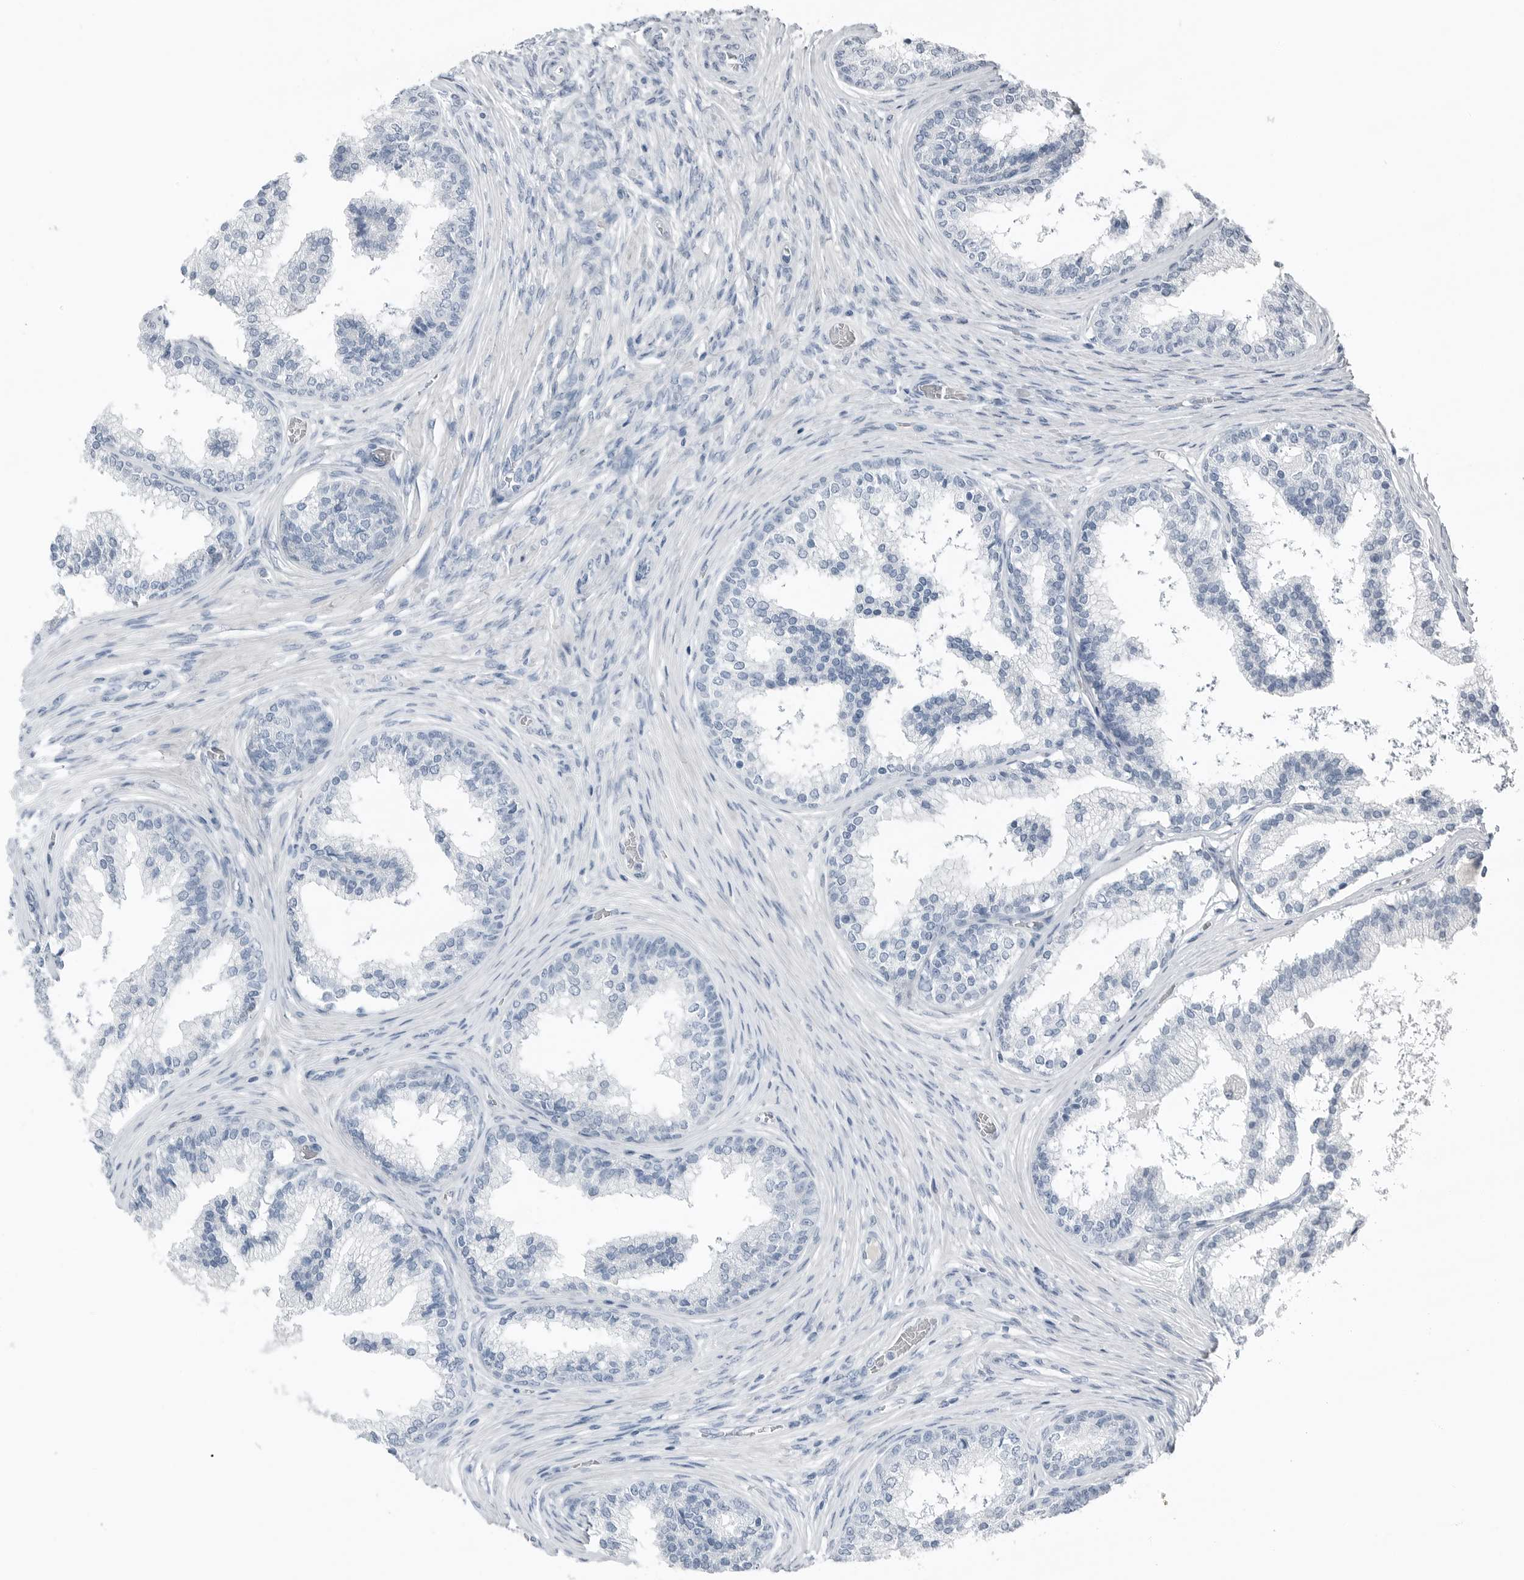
{"staining": {"intensity": "negative", "quantity": "none", "location": "none"}, "tissue": "prostate cancer", "cell_type": "Tumor cells", "image_type": "cancer", "snomed": [{"axis": "morphology", "description": "Adenocarcinoma, High grade"}, {"axis": "topography", "description": "Prostate"}], "caption": "Protein analysis of prostate cancer reveals no significant staining in tumor cells. Nuclei are stained in blue.", "gene": "SERPINB7", "patient": {"sex": "male", "age": 56}}